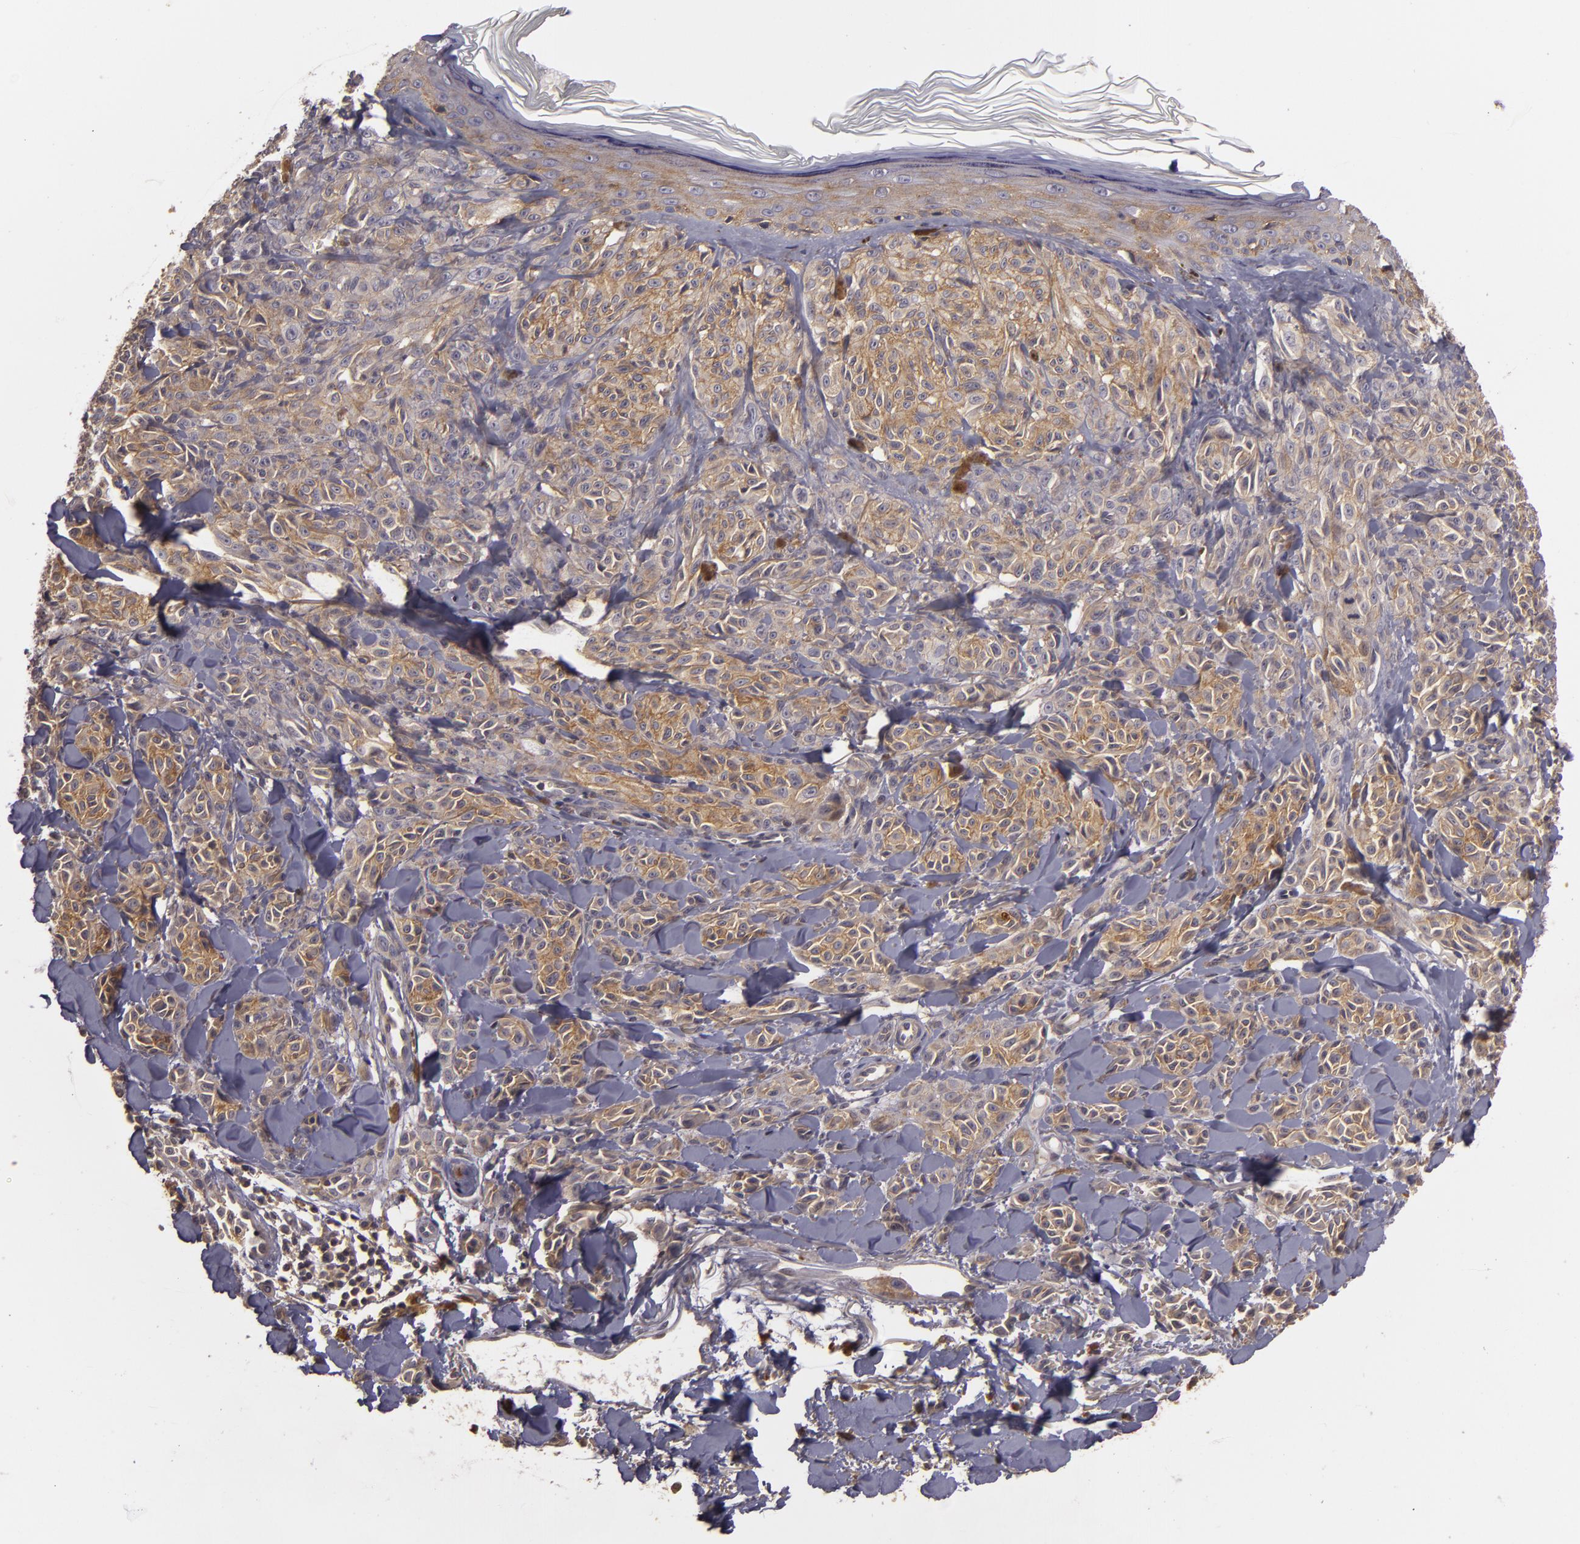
{"staining": {"intensity": "moderate", "quantity": ">75%", "location": "cytoplasmic/membranous"}, "tissue": "melanoma", "cell_type": "Tumor cells", "image_type": "cancer", "snomed": [{"axis": "morphology", "description": "Malignant melanoma, NOS"}, {"axis": "topography", "description": "Skin"}], "caption": "Malignant melanoma stained with a protein marker shows moderate staining in tumor cells.", "gene": "HRAS", "patient": {"sex": "female", "age": 73}}